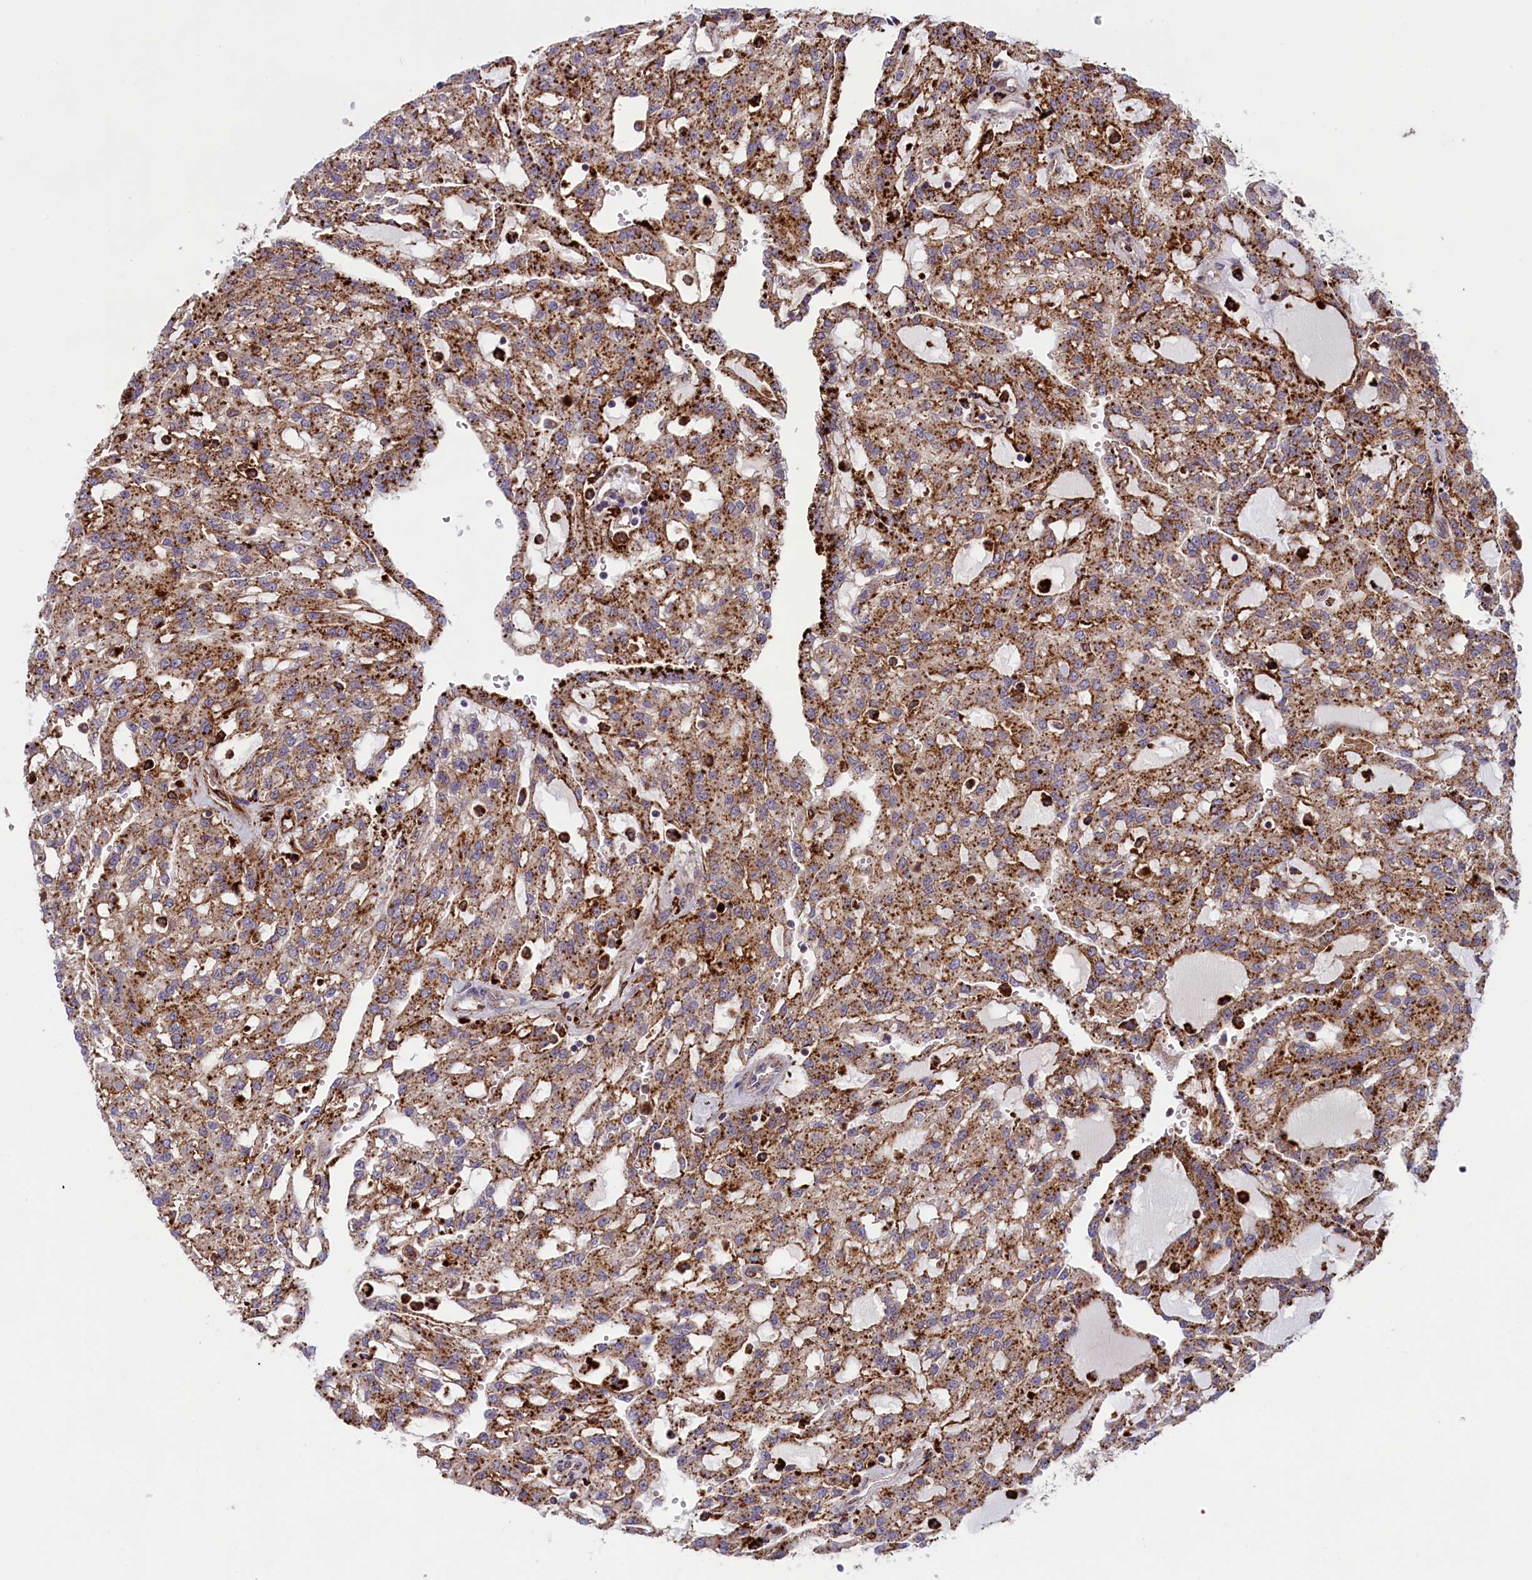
{"staining": {"intensity": "moderate", "quantity": ">75%", "location": "cytoplasmic/membranous"}, "tissue": "renal cancer", "cell_type": "Tumor cells", "image_type": "cancer", "snomed": [{"axis": "morphology", "description": "Adenocarcinoma, NOS"}, {"axis": "topography", "description": "Kidney"}], "caption": "Immunohistochemical staining of renal cancer (adenocarcinoma) shows medium levels of moderate cytoplasmic/membranous protein staining in about >75% of tumor cells.", "gene": "MAN2B1", "patient": {"sex": "male", "age": 63}}